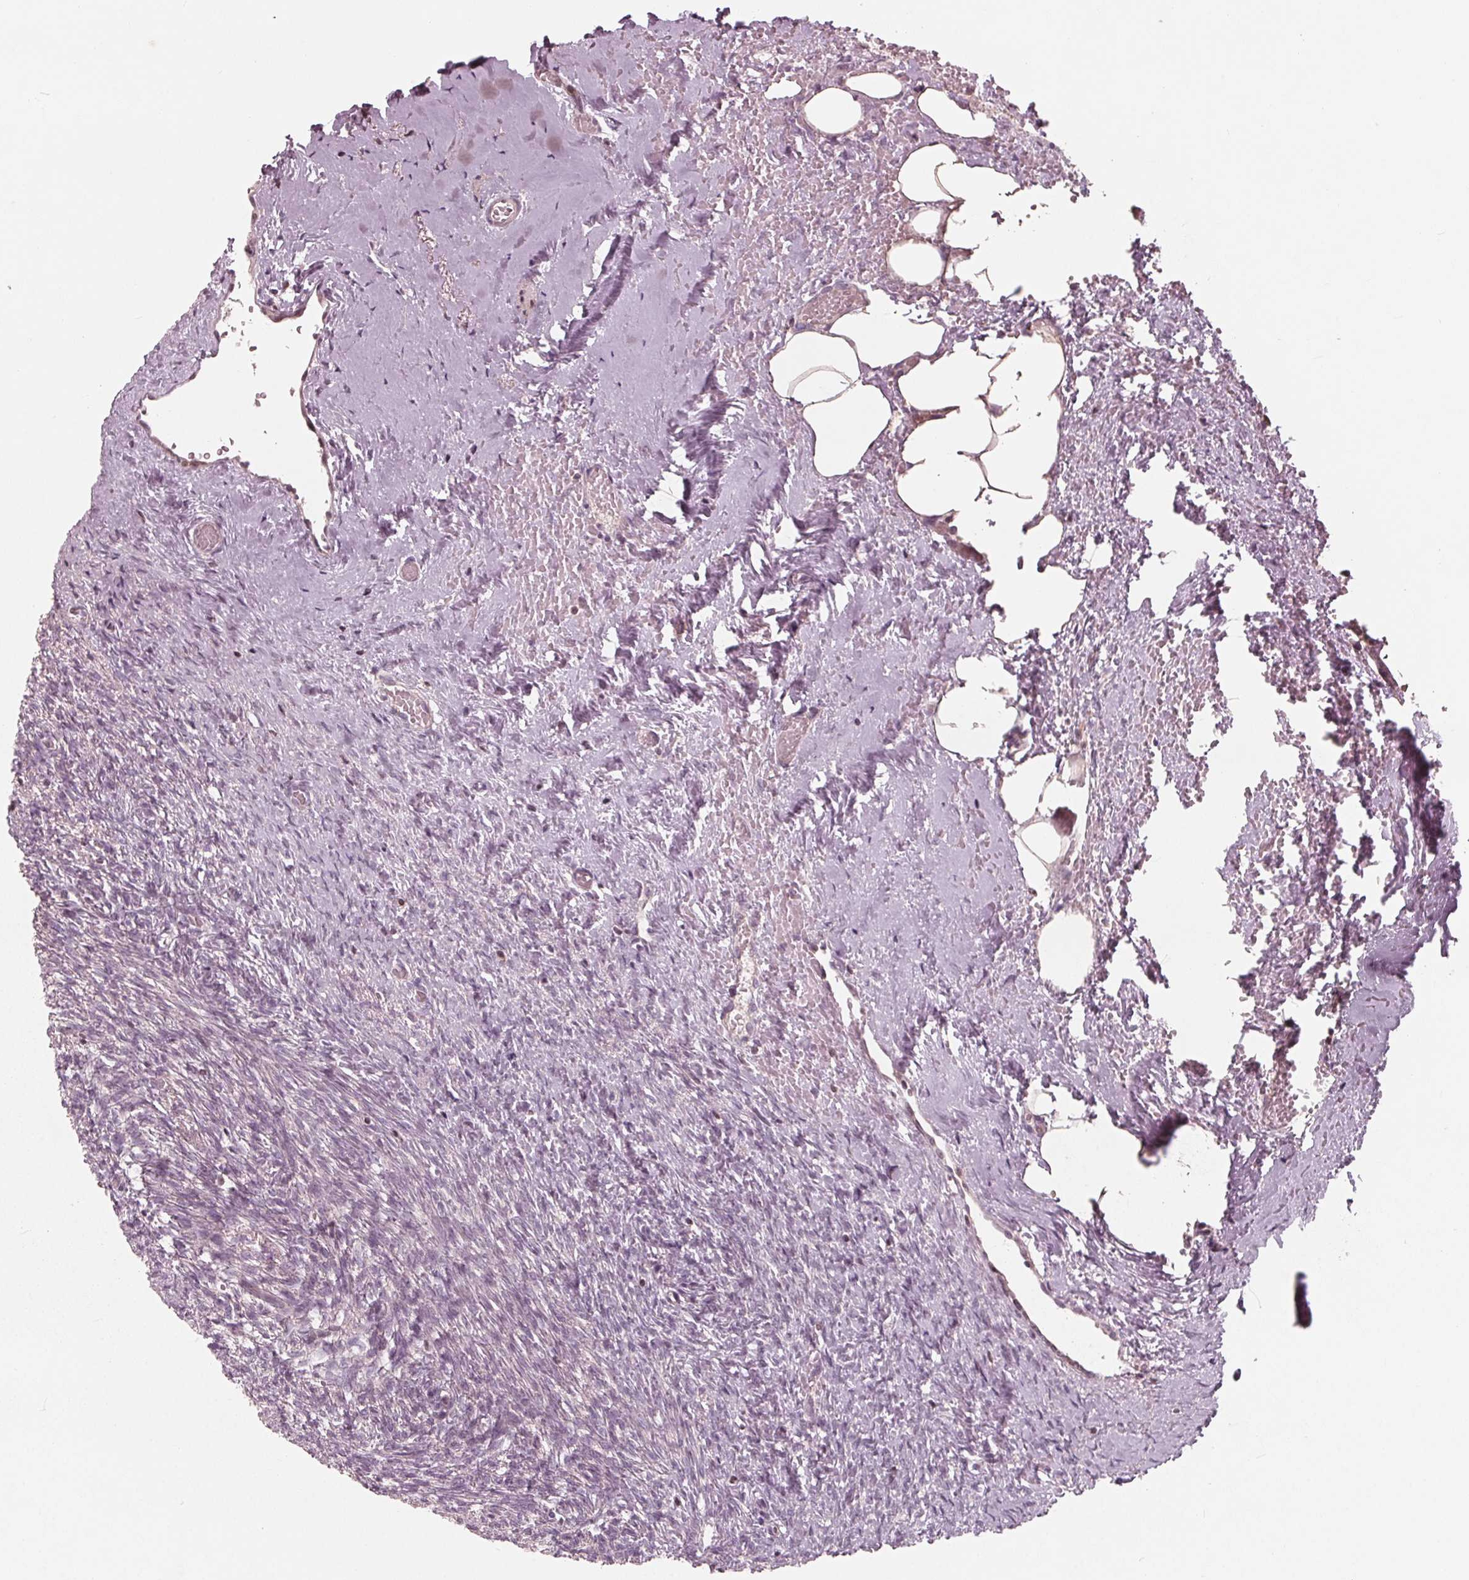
{"staining": {"intensity": "moderate", "quantity": ">75%", "location": "cytoplasmic/membranous"}, "tissue": "ovary", "cell_type": "Follicle cells", "image_type": "normal", "snomed": [{"axis": "morphology", "description": "Normal tissue, NOS"}, {"axis": "topography", "description": "Ovary"}], "caption": "Human ovary stained with a brown dye displays moderate cytoplasmic/membranous positive staining in approximately >75% of follicle cells.", "gene": "NUP210", "patient": {"sex": "female", "age": 46}}